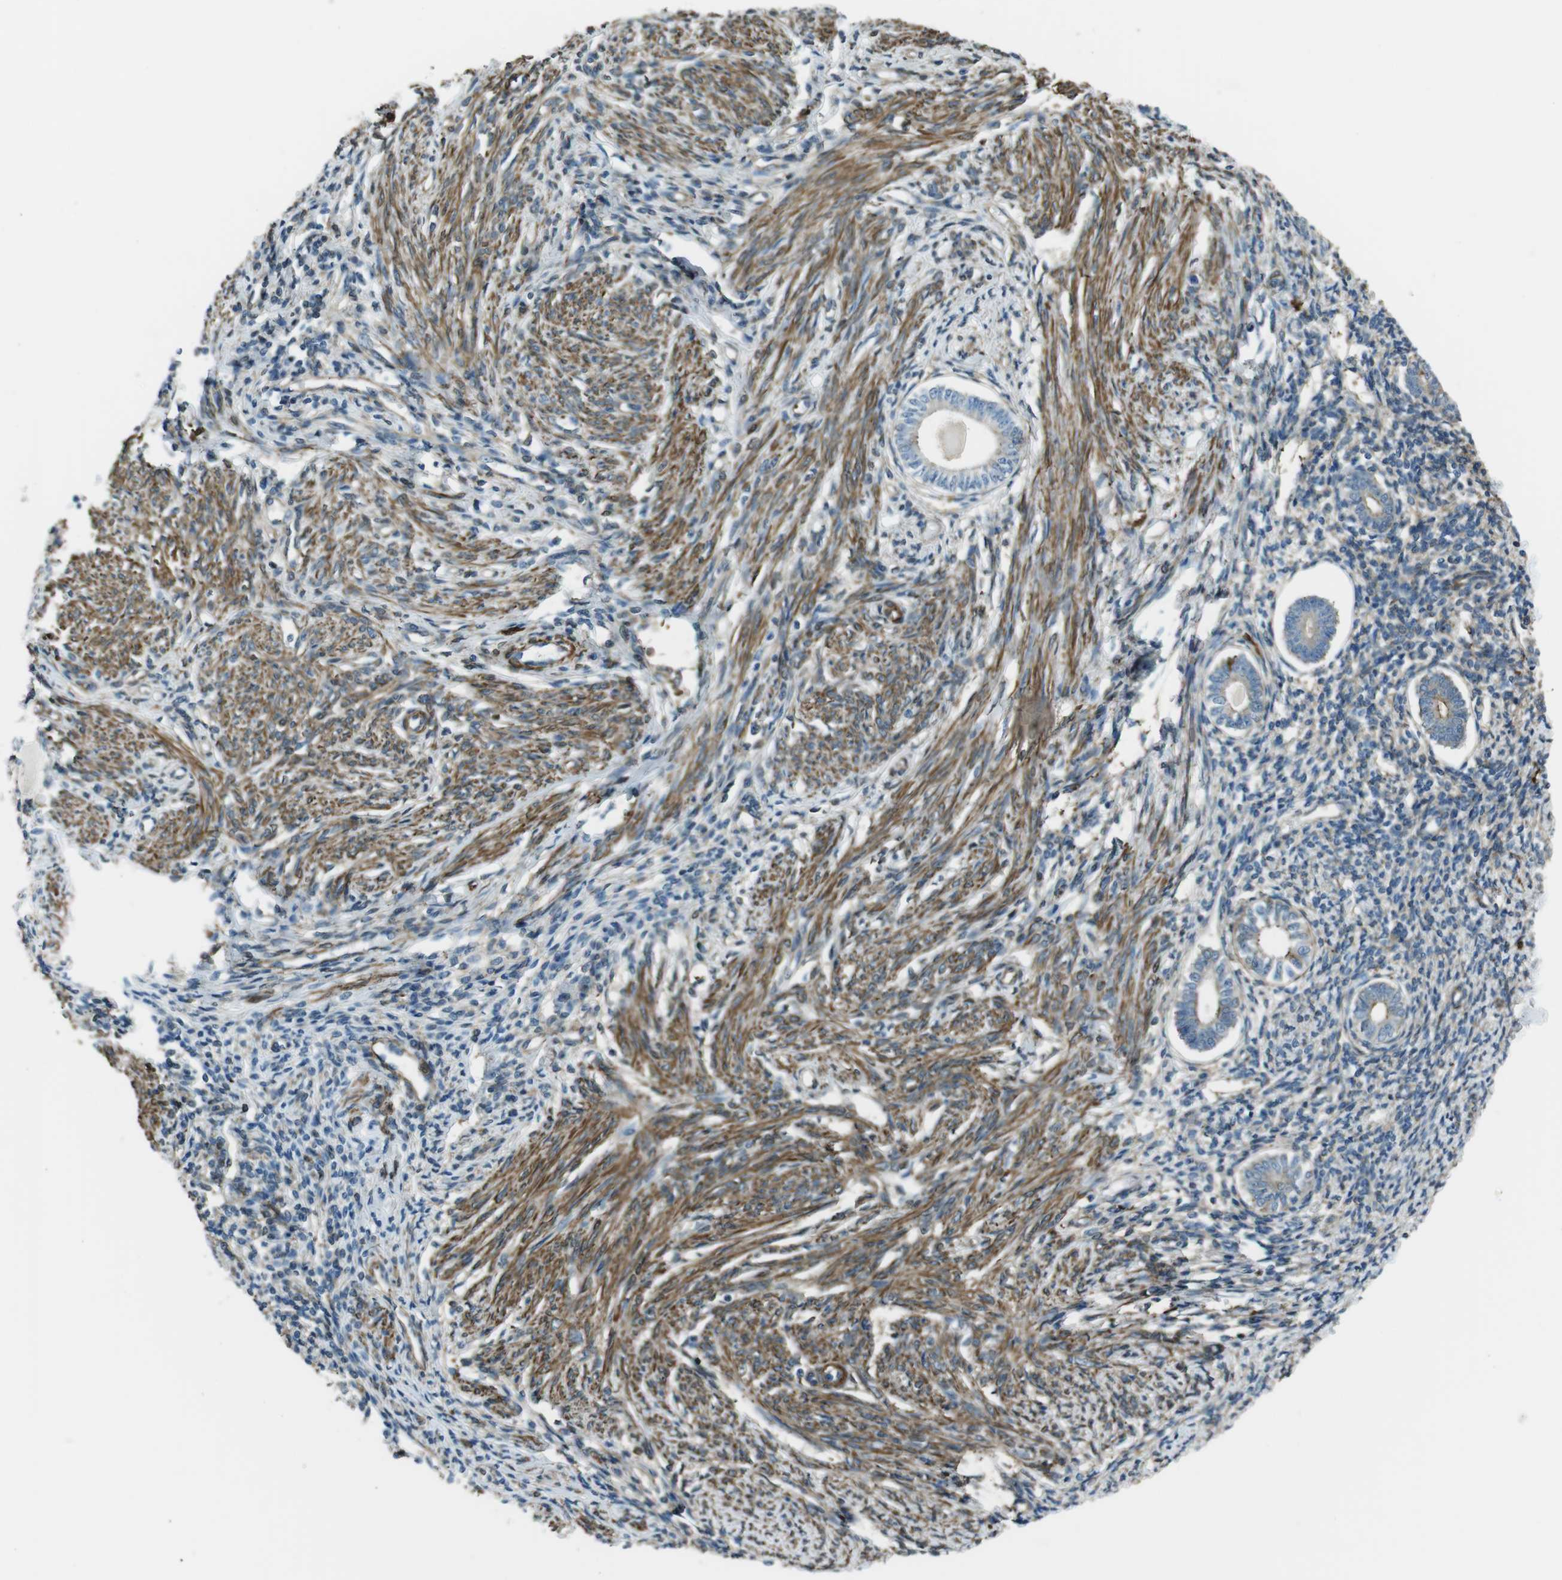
{"staining": {"intensity": "moderate", "quantity": ">75%", "location": "cytoplasmic/membranous"}, "tissue": "endometrium", "cell_type": "Cells in endometrial stroma", "image_type": "normal", "snomed": [{"axis": "morphology", "description": "Normal tissue, NOS"}, {"axis": "topography", "description": "Endometrium"}], "caption": "Endometrium stained with DAB (3,3'-diaminobenzidine) immunohistochemistry reveals medium levels of moderate cytoplasmic/membranous positivity in approximately >75% of cells in endometrial stroma. The staining is performed using DAB (3,3'-diaminobenzidine) brown chromogen to label protein expression. The nuclei are counter-stained blue using hematoxylin.", "gene": "SFT2D1", "patient": {"sex": "female", "age": 71}}